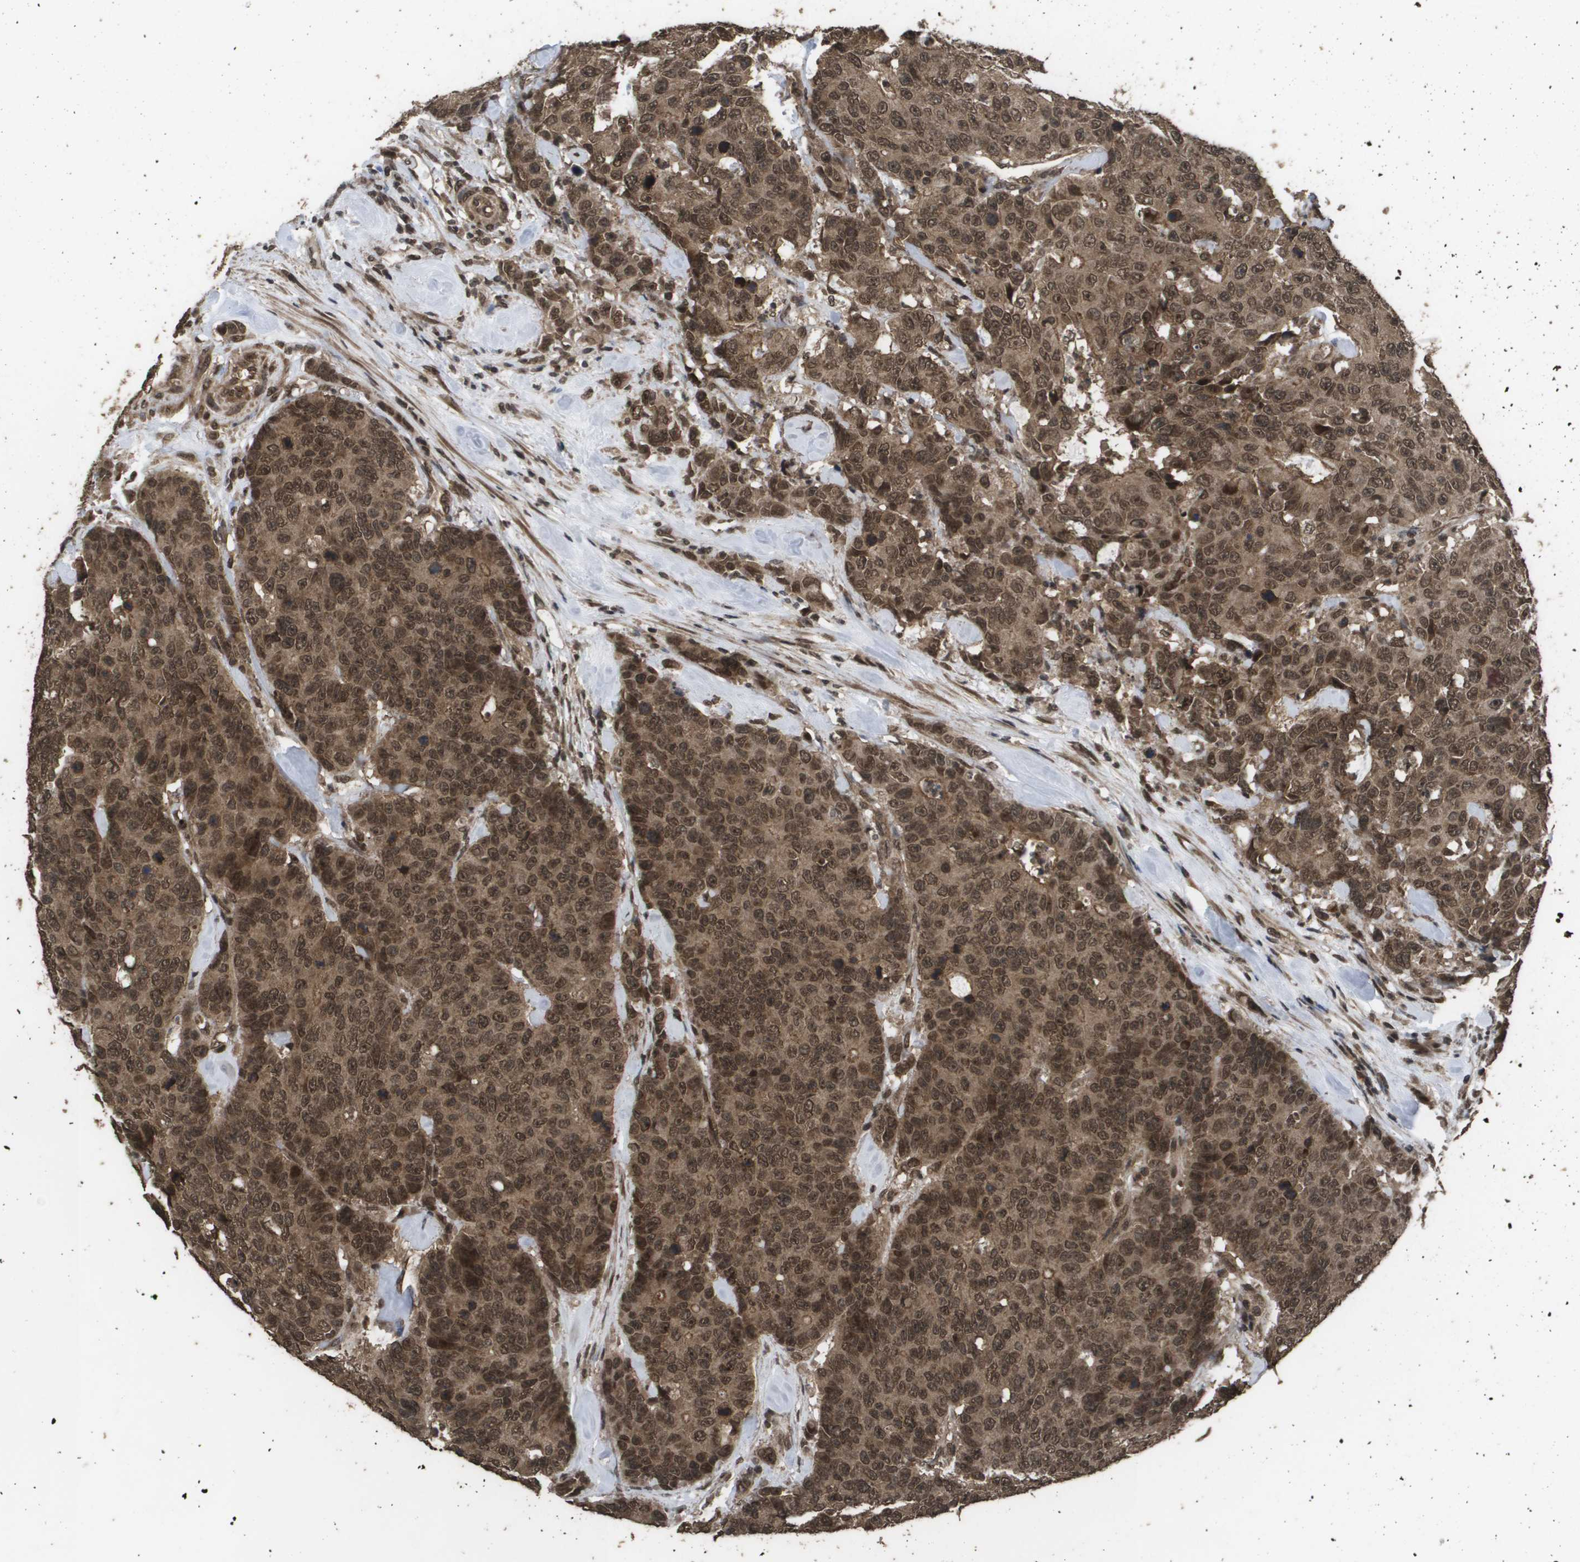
{"staining": {"intensity": "moderate", "quantity": ">75%", "location": "cytoplasmic/membranous,nuclear"}, "tissue": "colorectal cancer", "cell_type": "Tumor cells", "image_type": "cancer", "snomed": [{"axis": "morphology", "description": "Adenocarcinoma, NOS"}, {"axis": "topography", "description": "Colon"}], "caption": "There is medium levels of moderate cytoplasmic/membranous and nuclear staining in tumor cells of adenocarcinoma (colorectal), as demonstrated by immunohistochemical staining (brown color).", "gene": "AXIN2", "patient": {"sex": "female", "age": 86}}